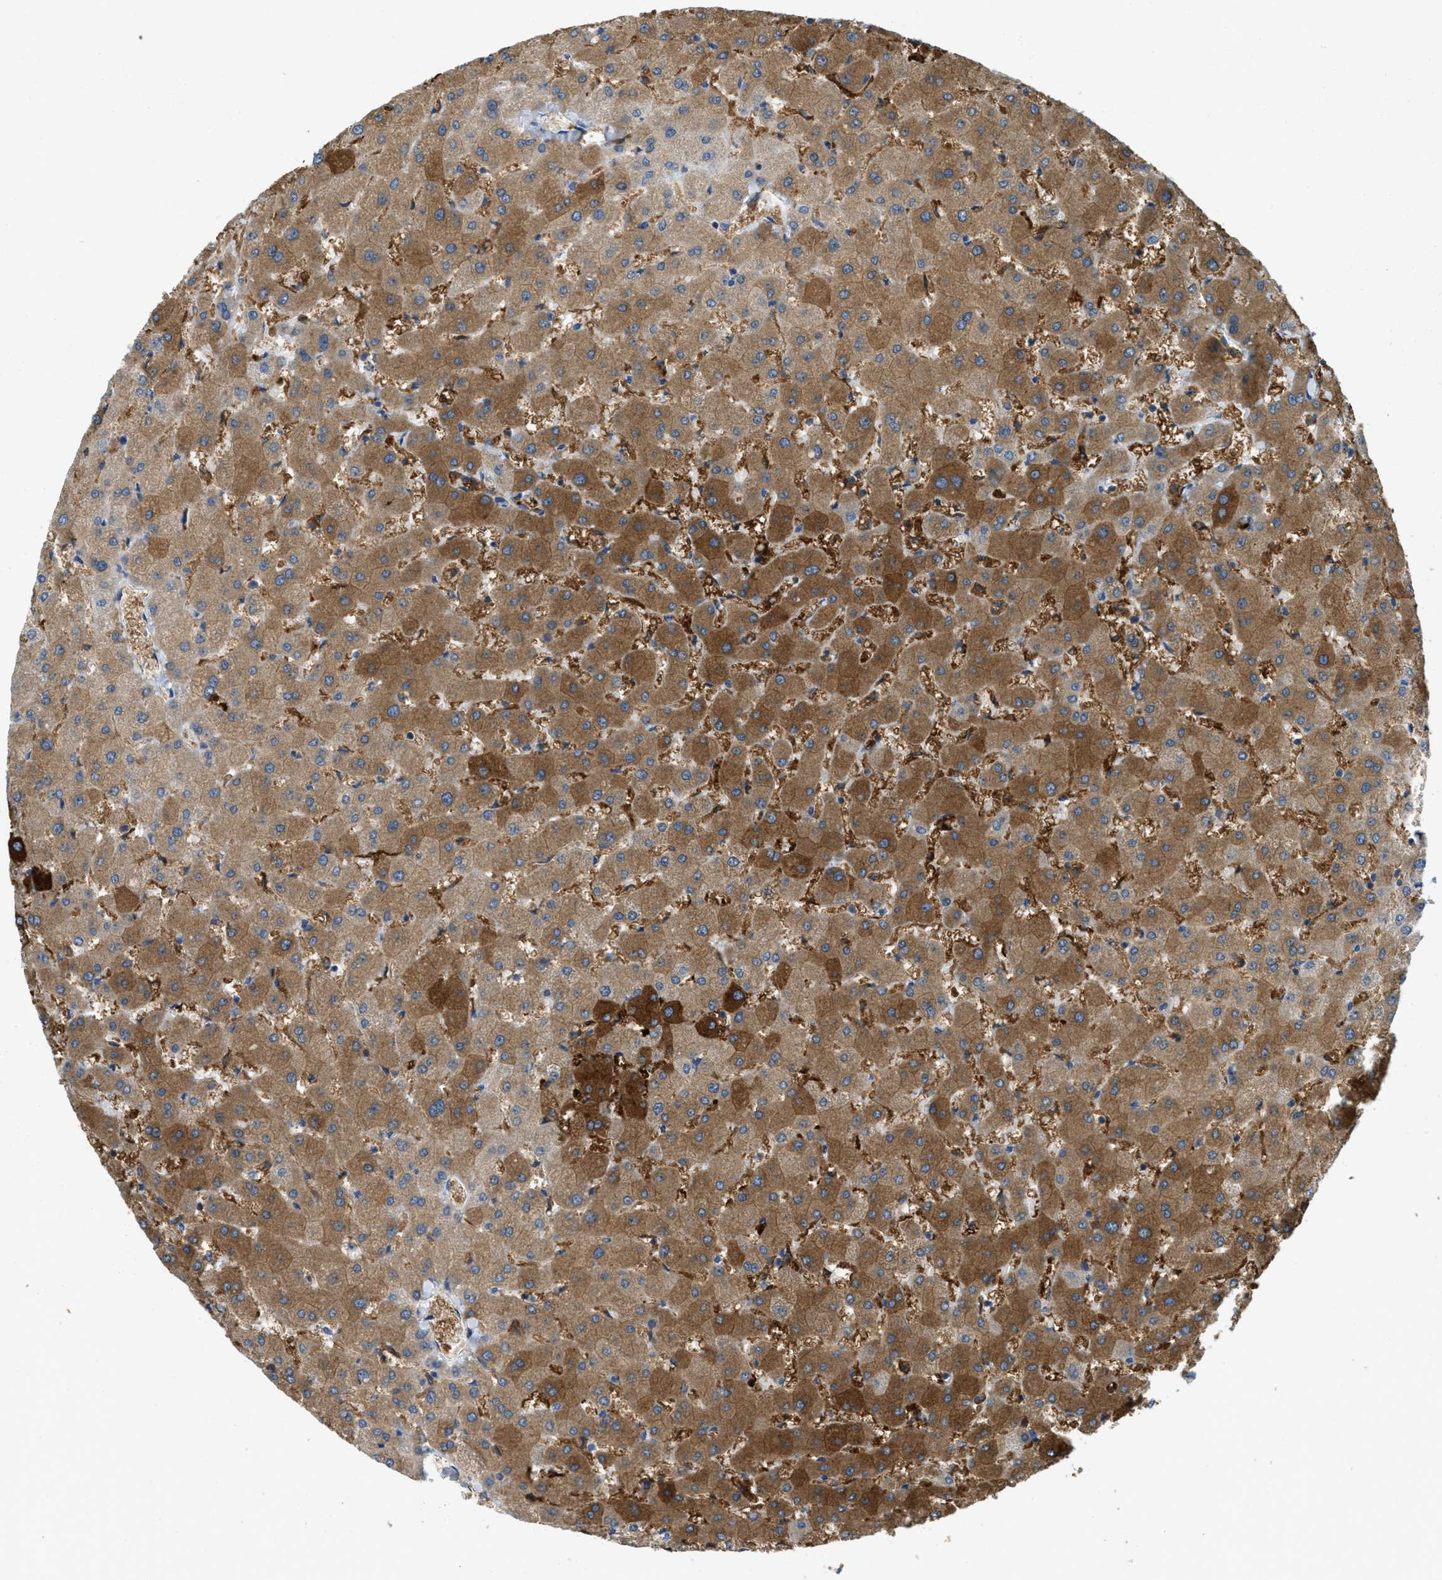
{"staining": {"intensity": "moderate", "quantity": ">75%", "location": "cytoplasmic/membranous"}, "tissue": "liver", "cell_type": "Hepatocytes", "image_type": "normal", "snomed": [{"axis": "morphology", "description": "Normal tissue, NOS"}, {"axis": "topography", "description": "Liver"}], "caption": "High-magnification brightfield microscopy of unremarkable liver stained with DAB (brown) and counterstained with hematoxylin (blue). hepatocytes exhibit moderate cytoplasmic/membranous expression is identified in about>75% of cells.", "gene": "RFFL", "patient": {"sex": "female", "age": 63}}